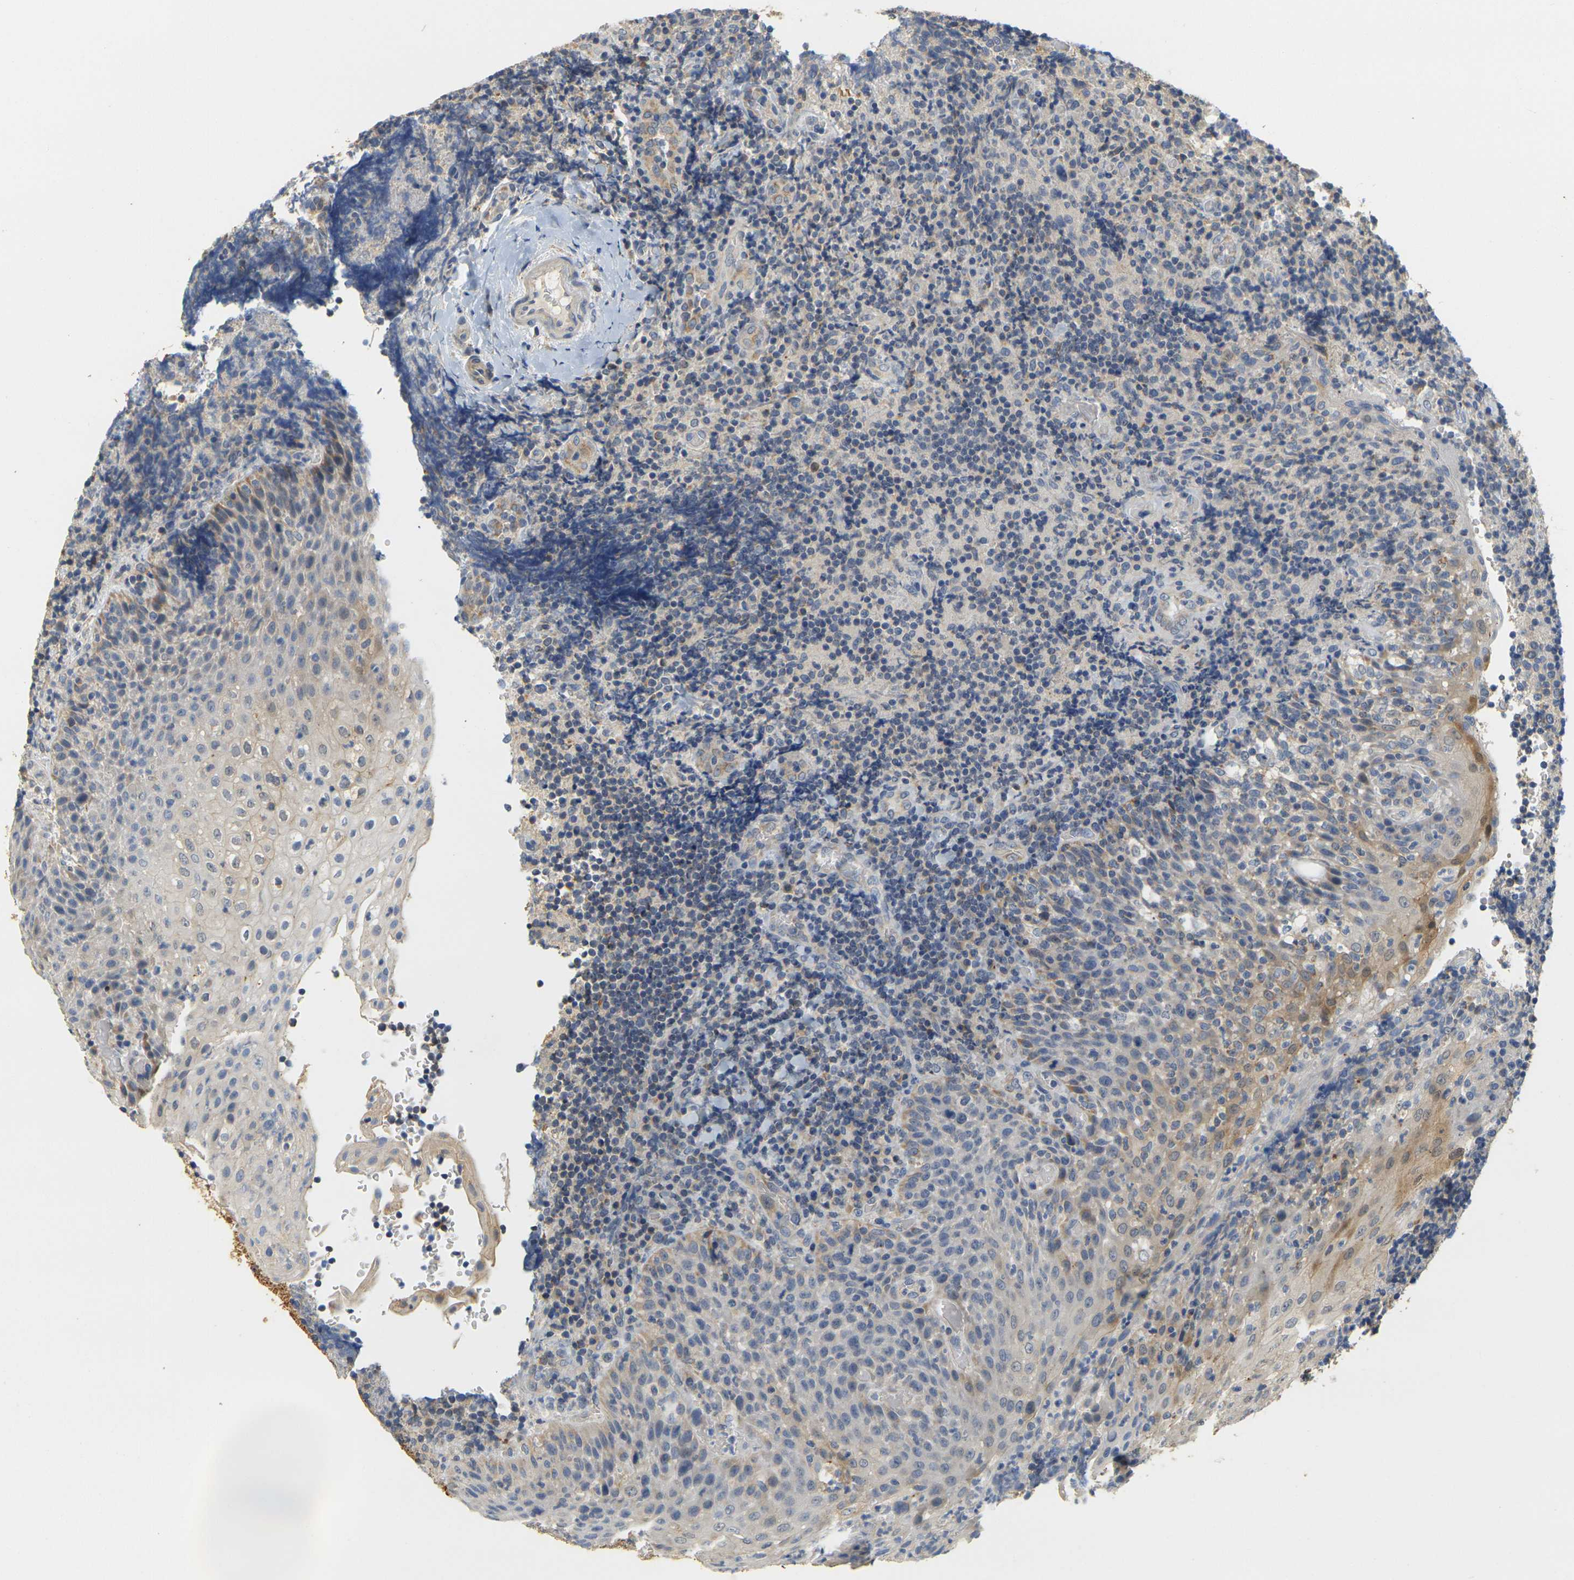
{"staining": {"intensity": "negative", "quantity": "none", "location": "none"}, "tissue": "lymphoma", "cell_type": "Tumor cells", "image_type": "cancer", "snomed": [{"axis": "morphology", "description": "Malignant lymphoma, non-Hodgkin's type, High grade"}, {"axis": "topography", "description": "Tonsil"}], "caption": "High magnification brightfield microscopy of lymphoma stained with DAB (brown) and counterstained with hematoxylin (blue): tumor cells show no significant positivity.", "gene": "GDAP1", "patient": {"sex": "female", "age": 36}}